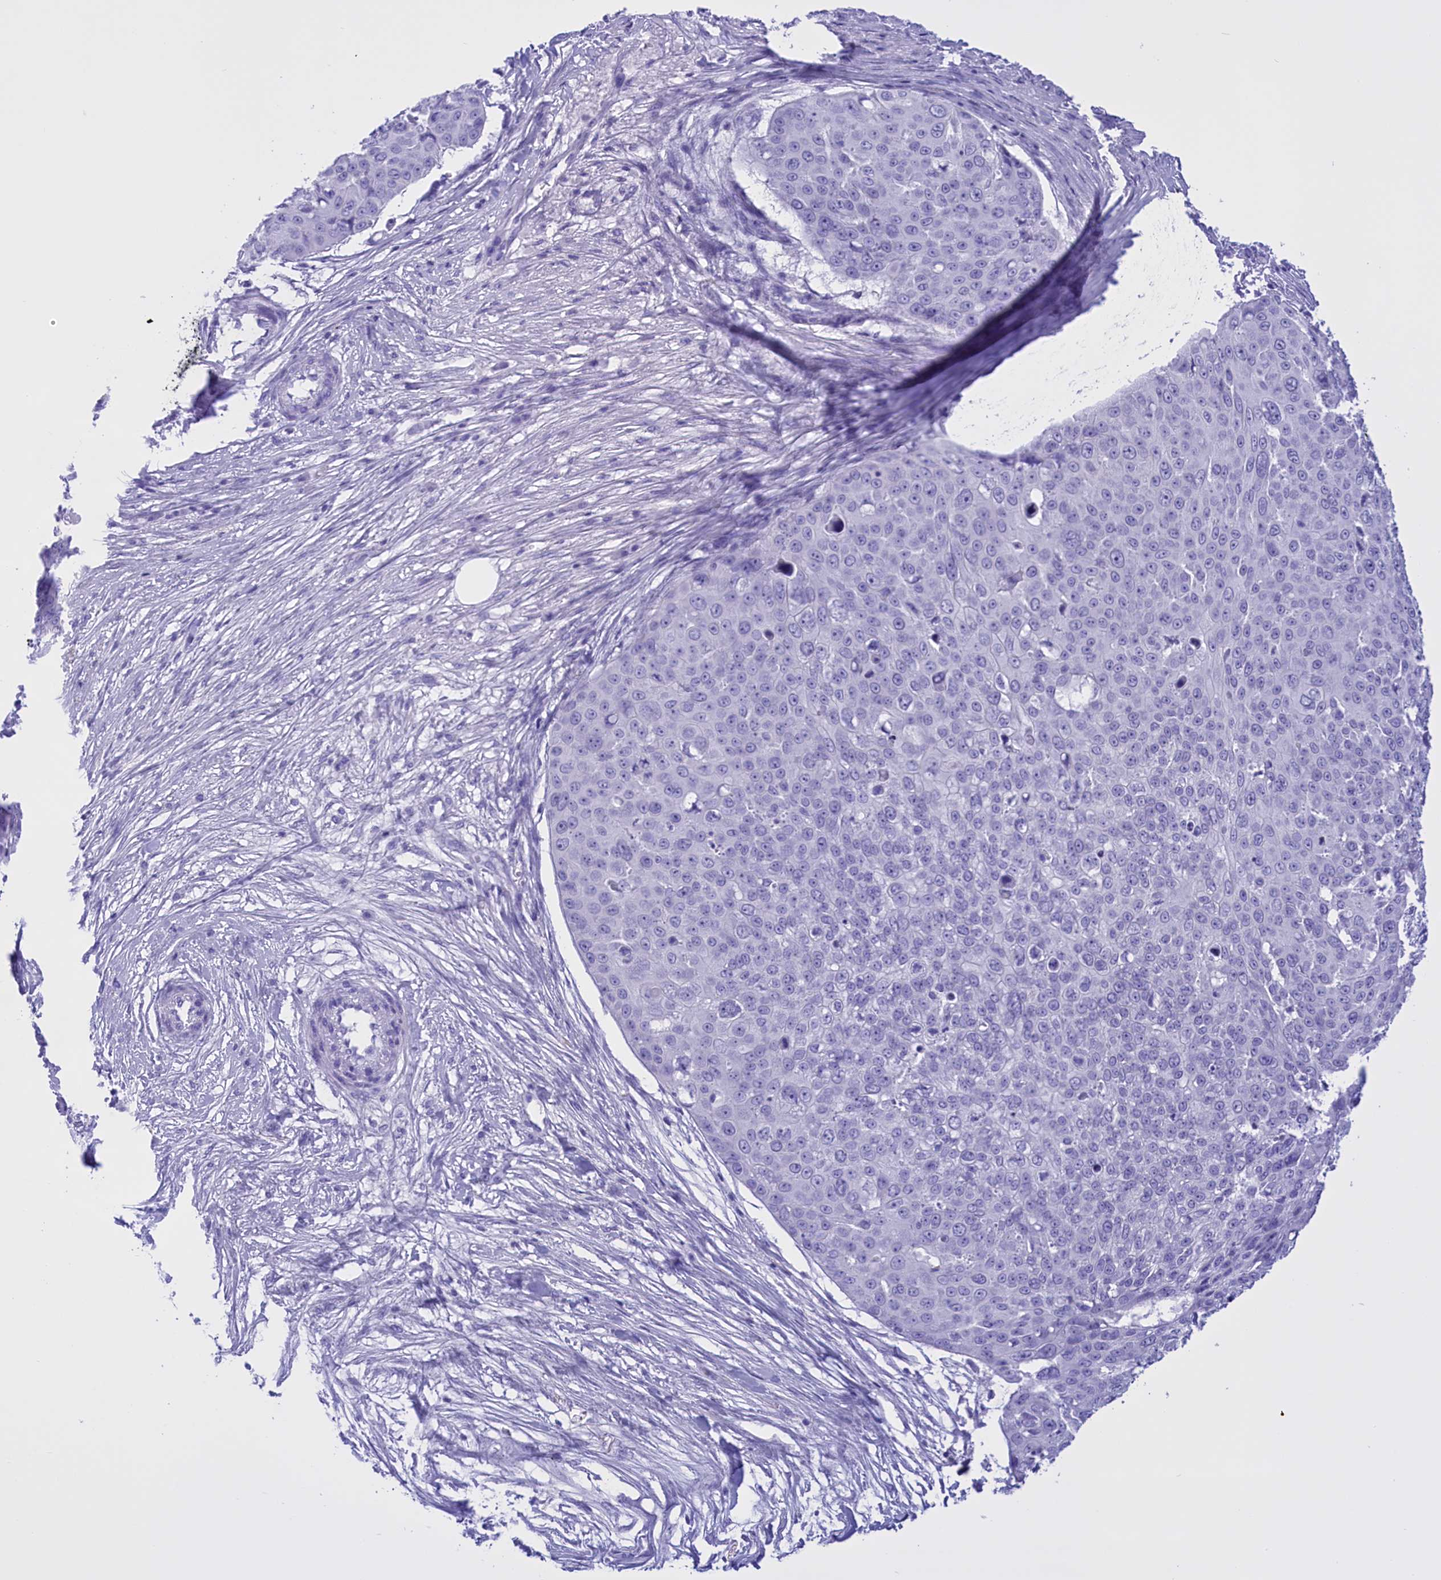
{"staining": {"intensity": "negative", "quantity": "none", "location": "none"}, "tissue": "skin cancer", "cell_type": "Tumor cells", "image_type": "cancer", "snomed": [{"axis": "morphology", "description": "Squamous cell carcinoma, NOS"}, {"axis": "topography", "description": "Skin"}], "caption": "Tumor cells are negative for protein expression in human squamous cell carcinoma (skin).", "gene": "BRI3", "patient": {"sex": "male", "age": 71}}